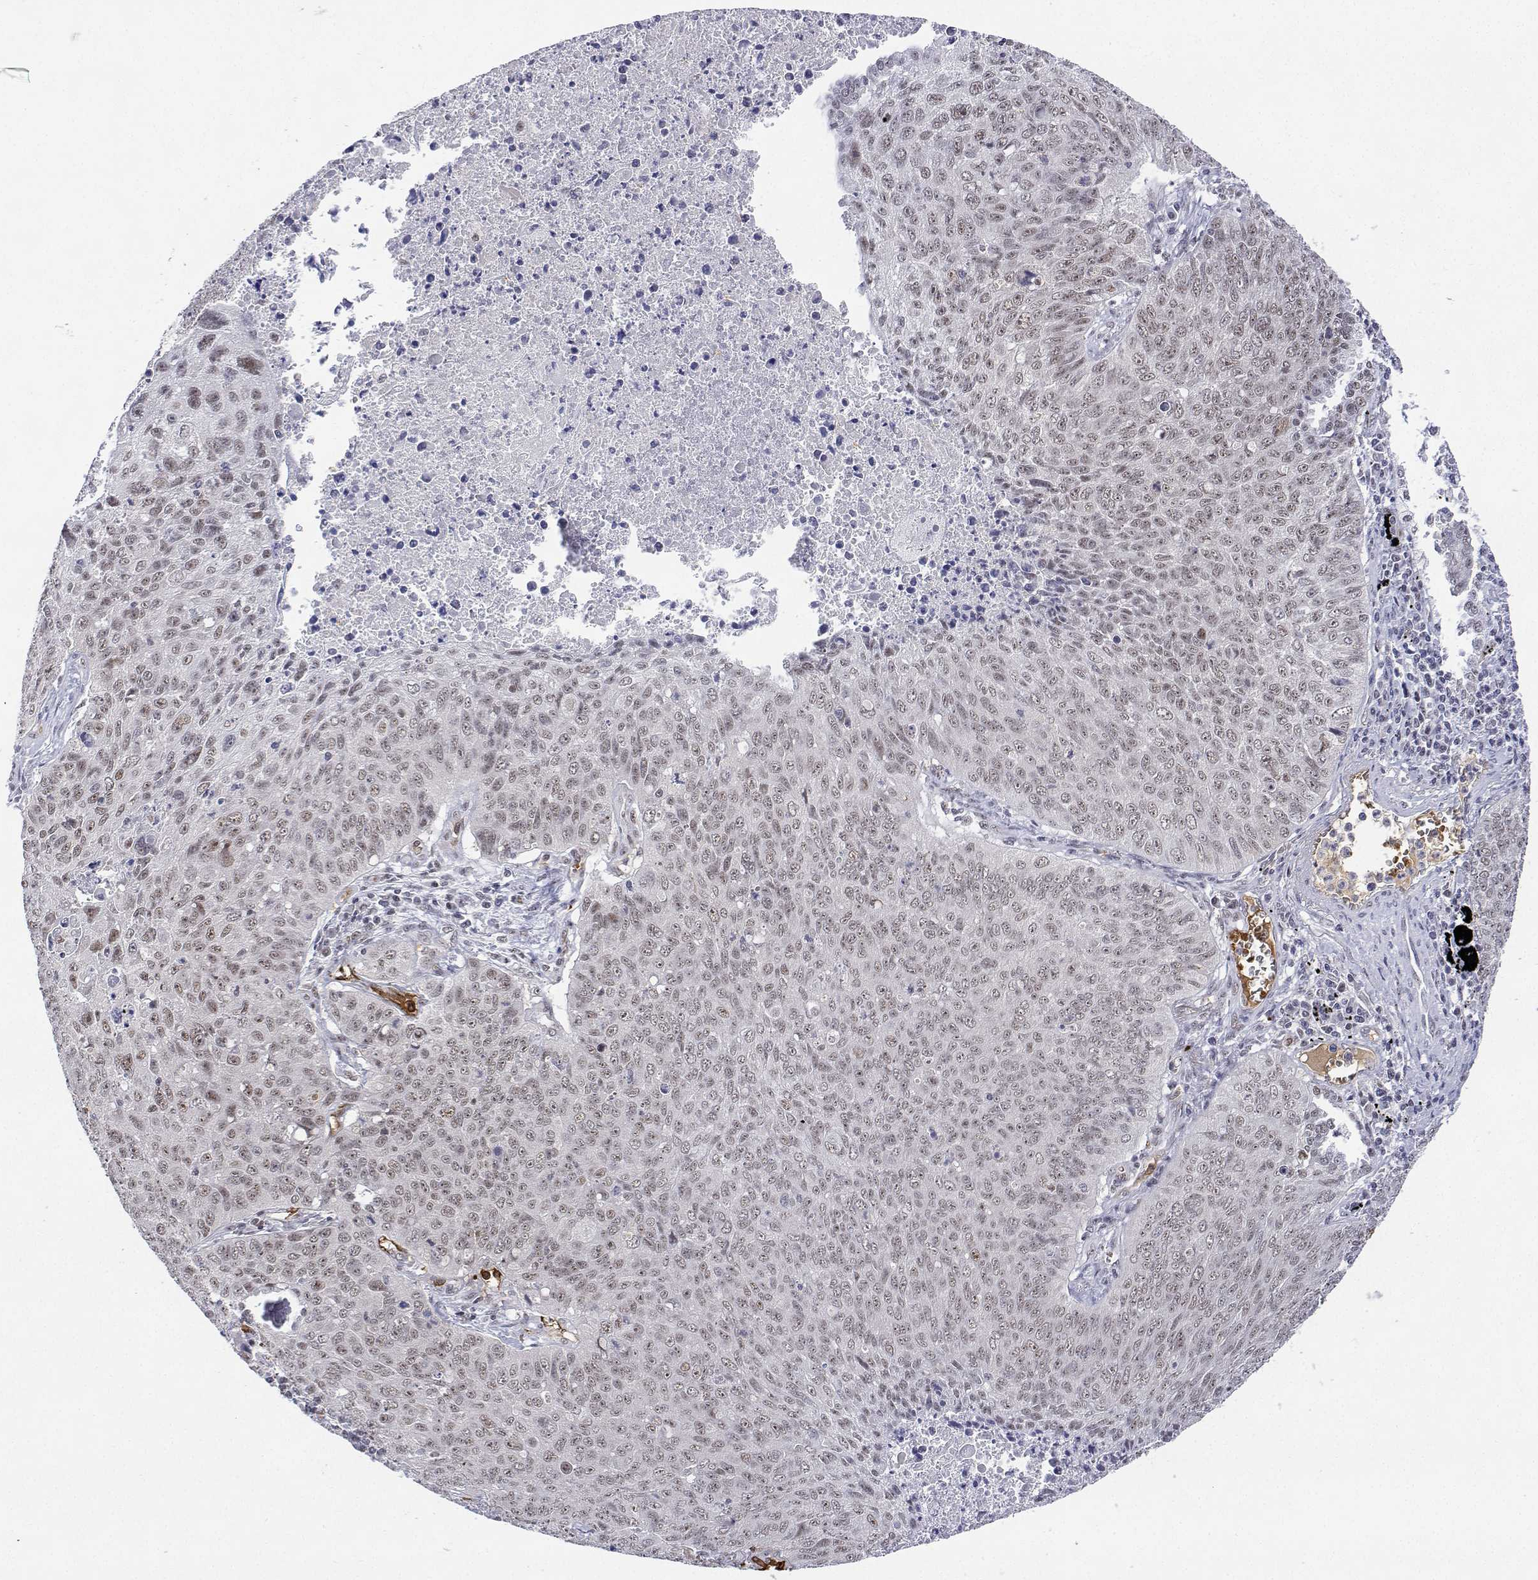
{"staining": {"intensity": "moderate", "quantity": "25%-75%", "location": "nuclear"}, "tissue": "lung cancer", "cell_type": "Tumor cells", "image_type": "cancer", "snomed": [{"axis": "morphology", "description": "Normal morphology"}, {"axis": "morphology", "description": "Aneuploidy"}, {"axis": "morphology", "description": "Squamous cell carcinoma, NOS"}, {"axis": "topography", "description": "Lymph node"}, {"axis": "topography", "description": "Lung"}], "caption": "A high-resolution histopathology image shows immunohistochemistry (IHC) staining of lung squamous cell carcinoma, which demonstrates moderate nuclear positivity in approximately 25%-75% of tumor cells. (DAB (3,3'-diaminobenzidine) IHC with brightfield microscopy, high magnification).", "gene": "ADAR", "patient": {"sex": "female", "age": 76}}